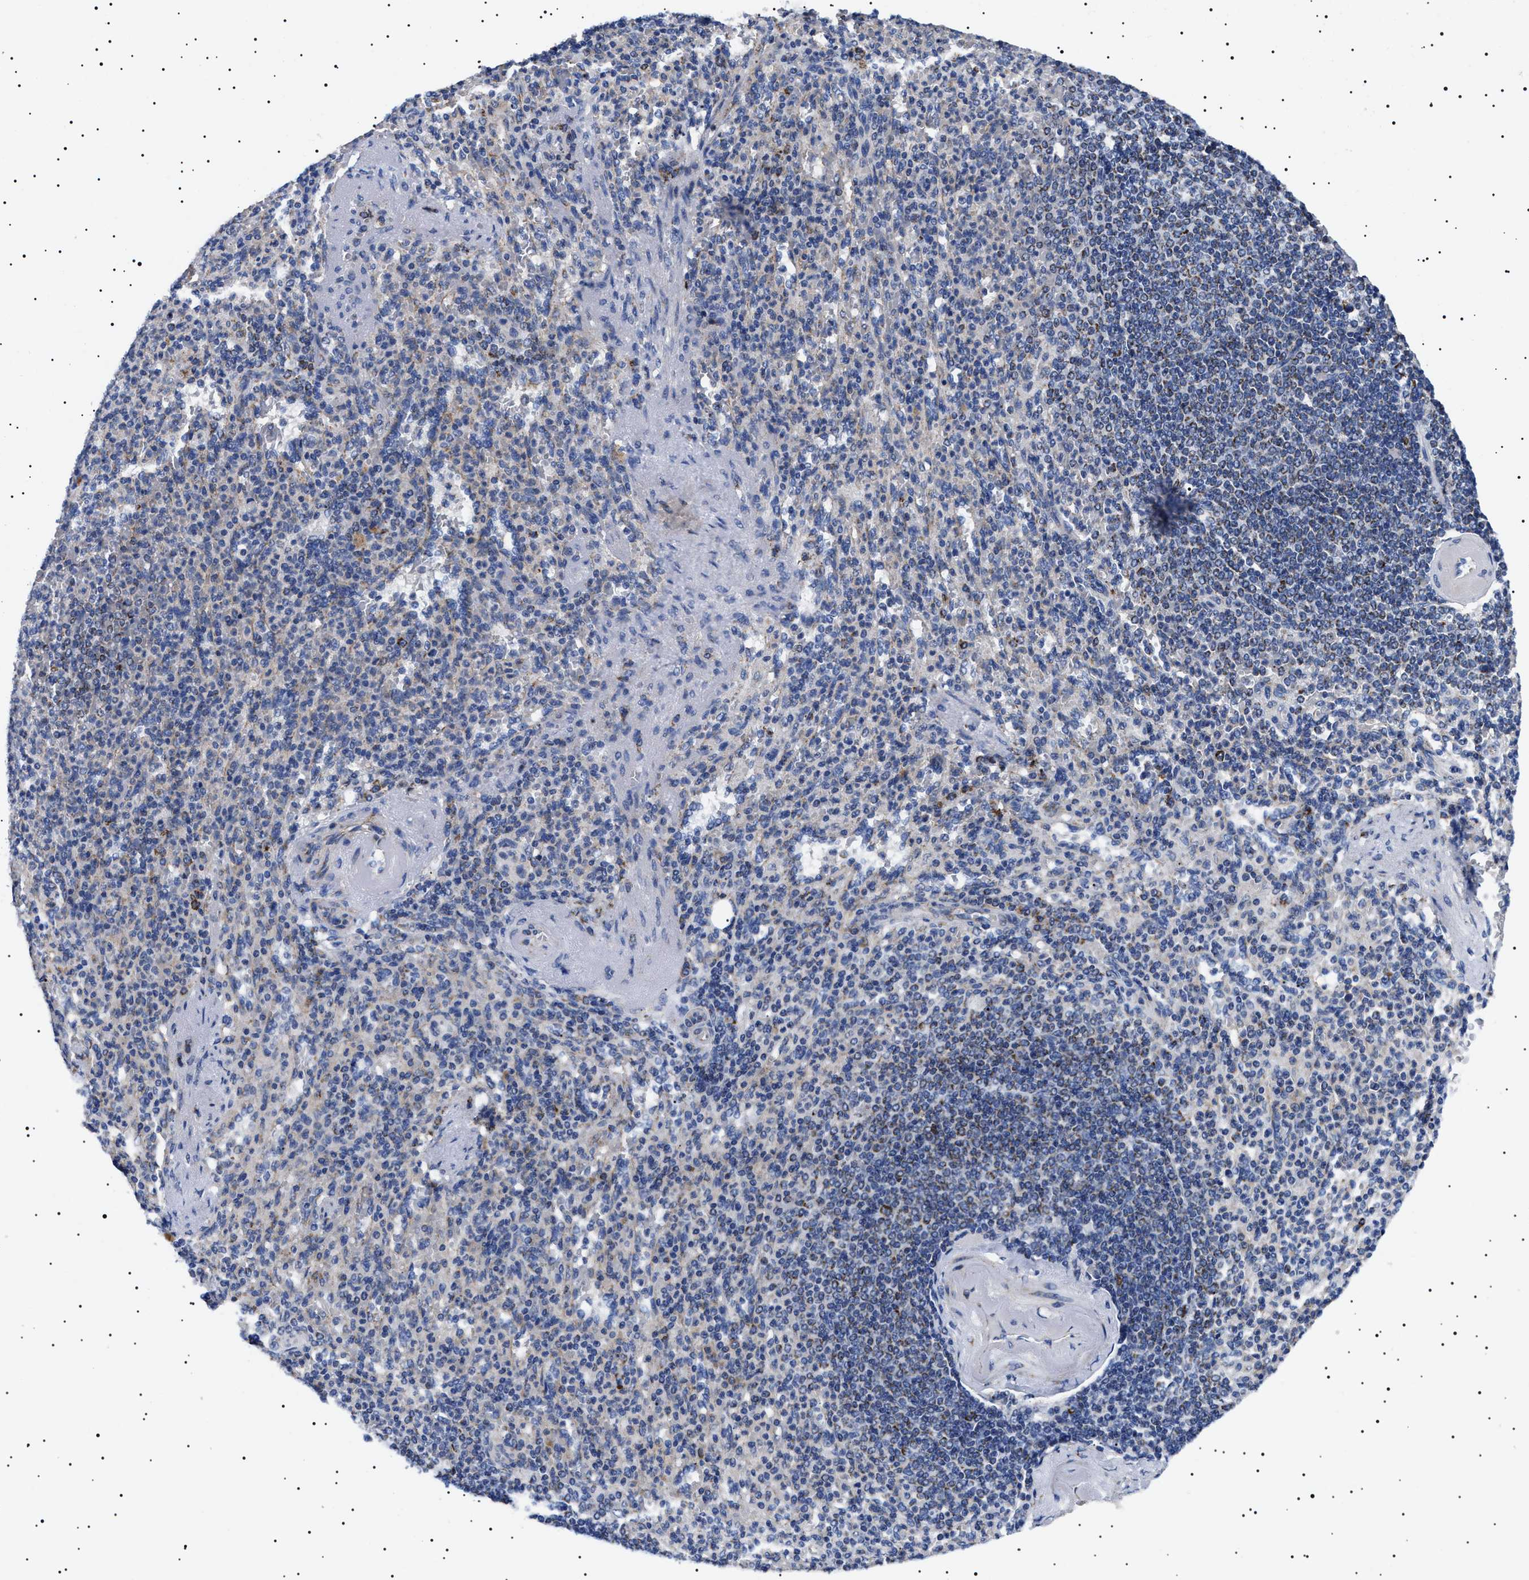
{"staining": {"intensity": "negative", "quantity": "none", "location": "none"}, "tissue": "spleen", "cell_type": "Cells in red pulp", "image_type": "normal", "snomed": [{"axis": "morphology", "description": "Normal tissue, NOS"}, {"axis": "topography", "description": "Spleen"}], "caption": "Unremarkable spleen was stained to show a protein in brown. There is no significant staining in cells in red pulp. (Stains: DAB IHC with hematoxylin counter stain, Microscopy: brightfield microscopy at high magnification).", "gene": "CHRDL2", "patient": {"sex": "female", "age": 74}}